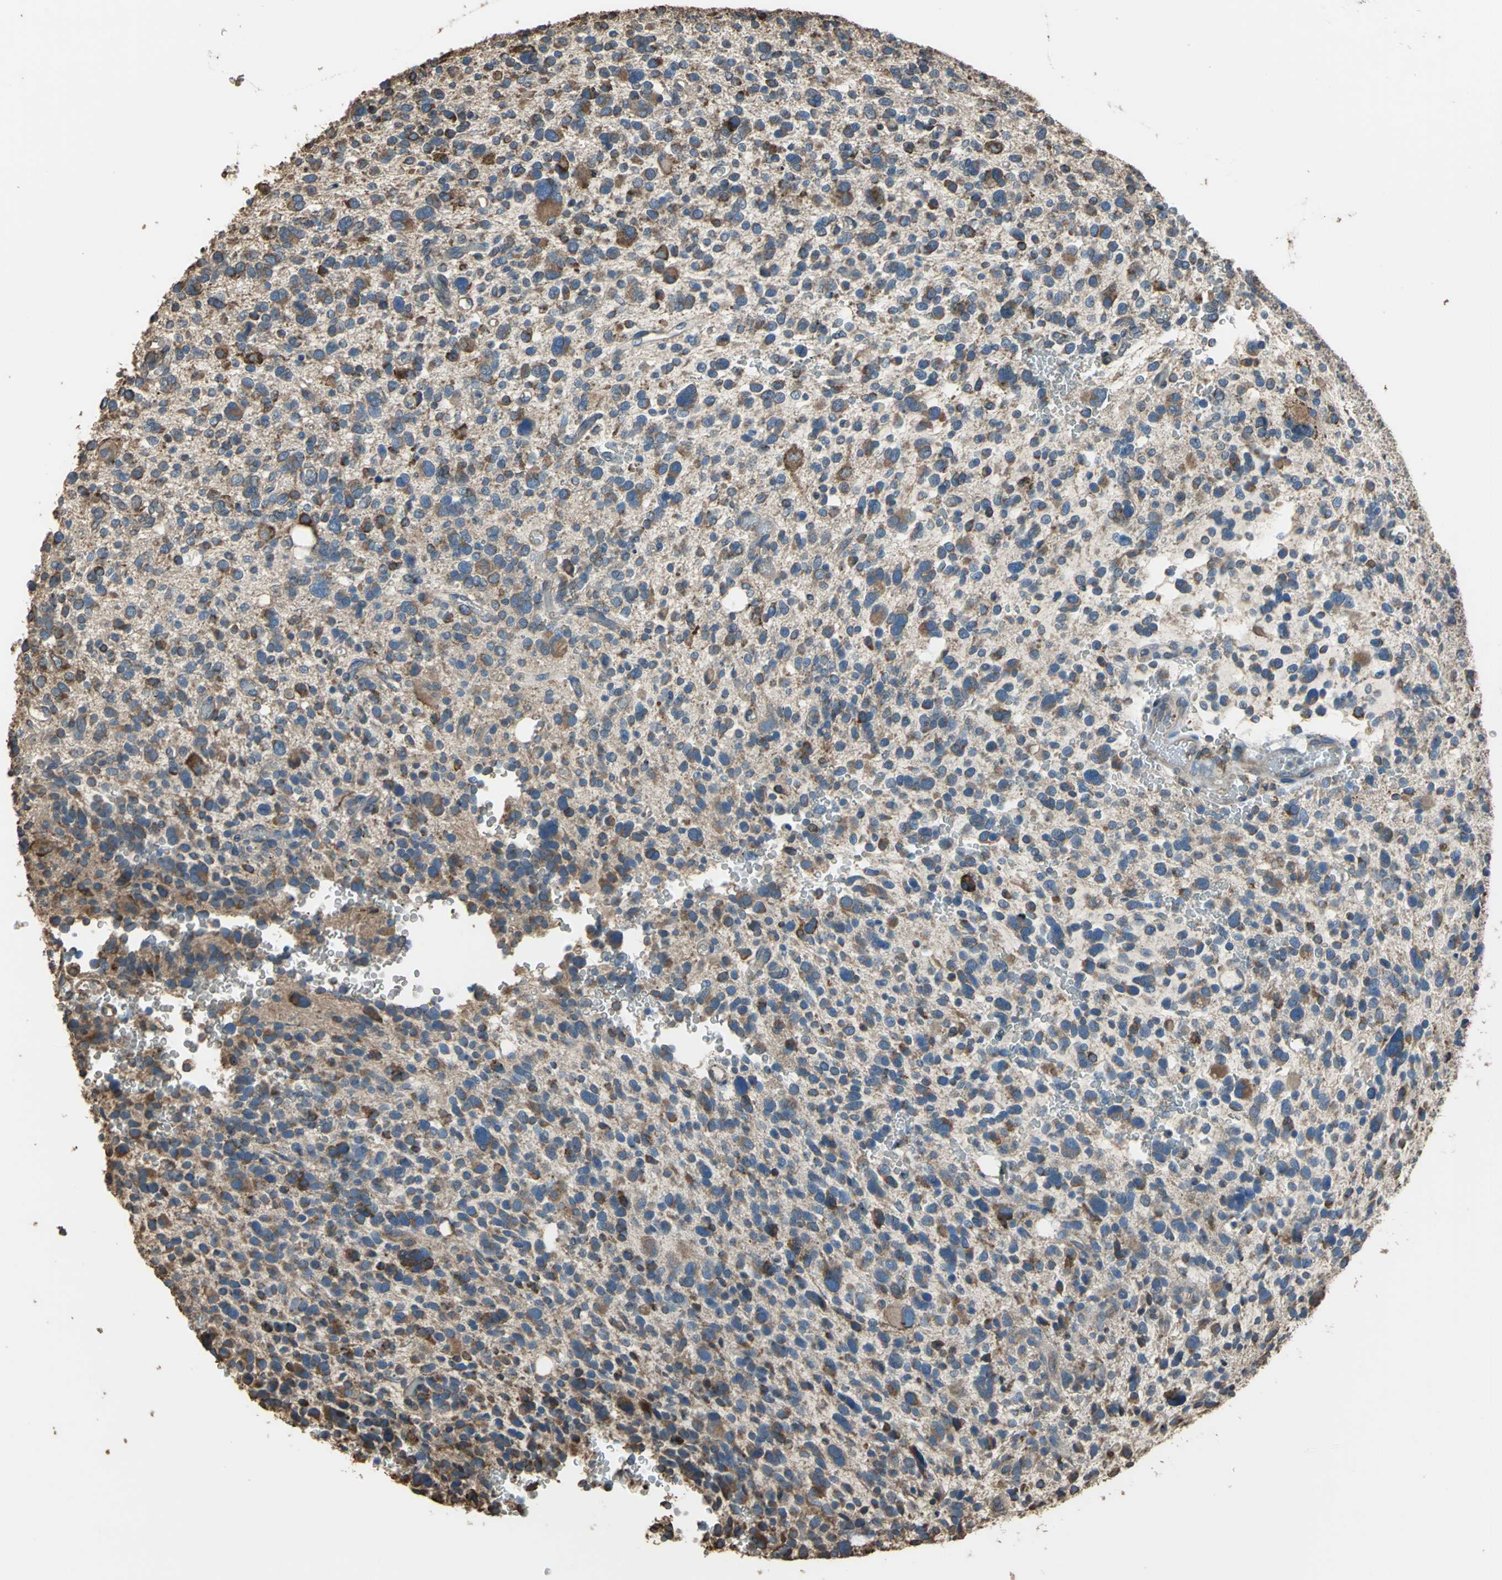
{"staining": {"intensity": "strong", "quantity": ">75%", "location": "cytoplasmic/membranous"}, "tissue": "glioma", "cell_type": "Tumor cells", "image_type": "cancer", "snomed": [{"axis": "morphology", "description": "Glioma, malignant, High grade"}, {"axis": "topography", "description": "Brain"}], "caption": "Tumor cells demonstrate high levels of strong cytoplasmic/membranous staining in approximately >75% of cells in malignant glioma (high-grade).", "gene": "GPANK1", "patient": {"sex": "male", "age": 48}}